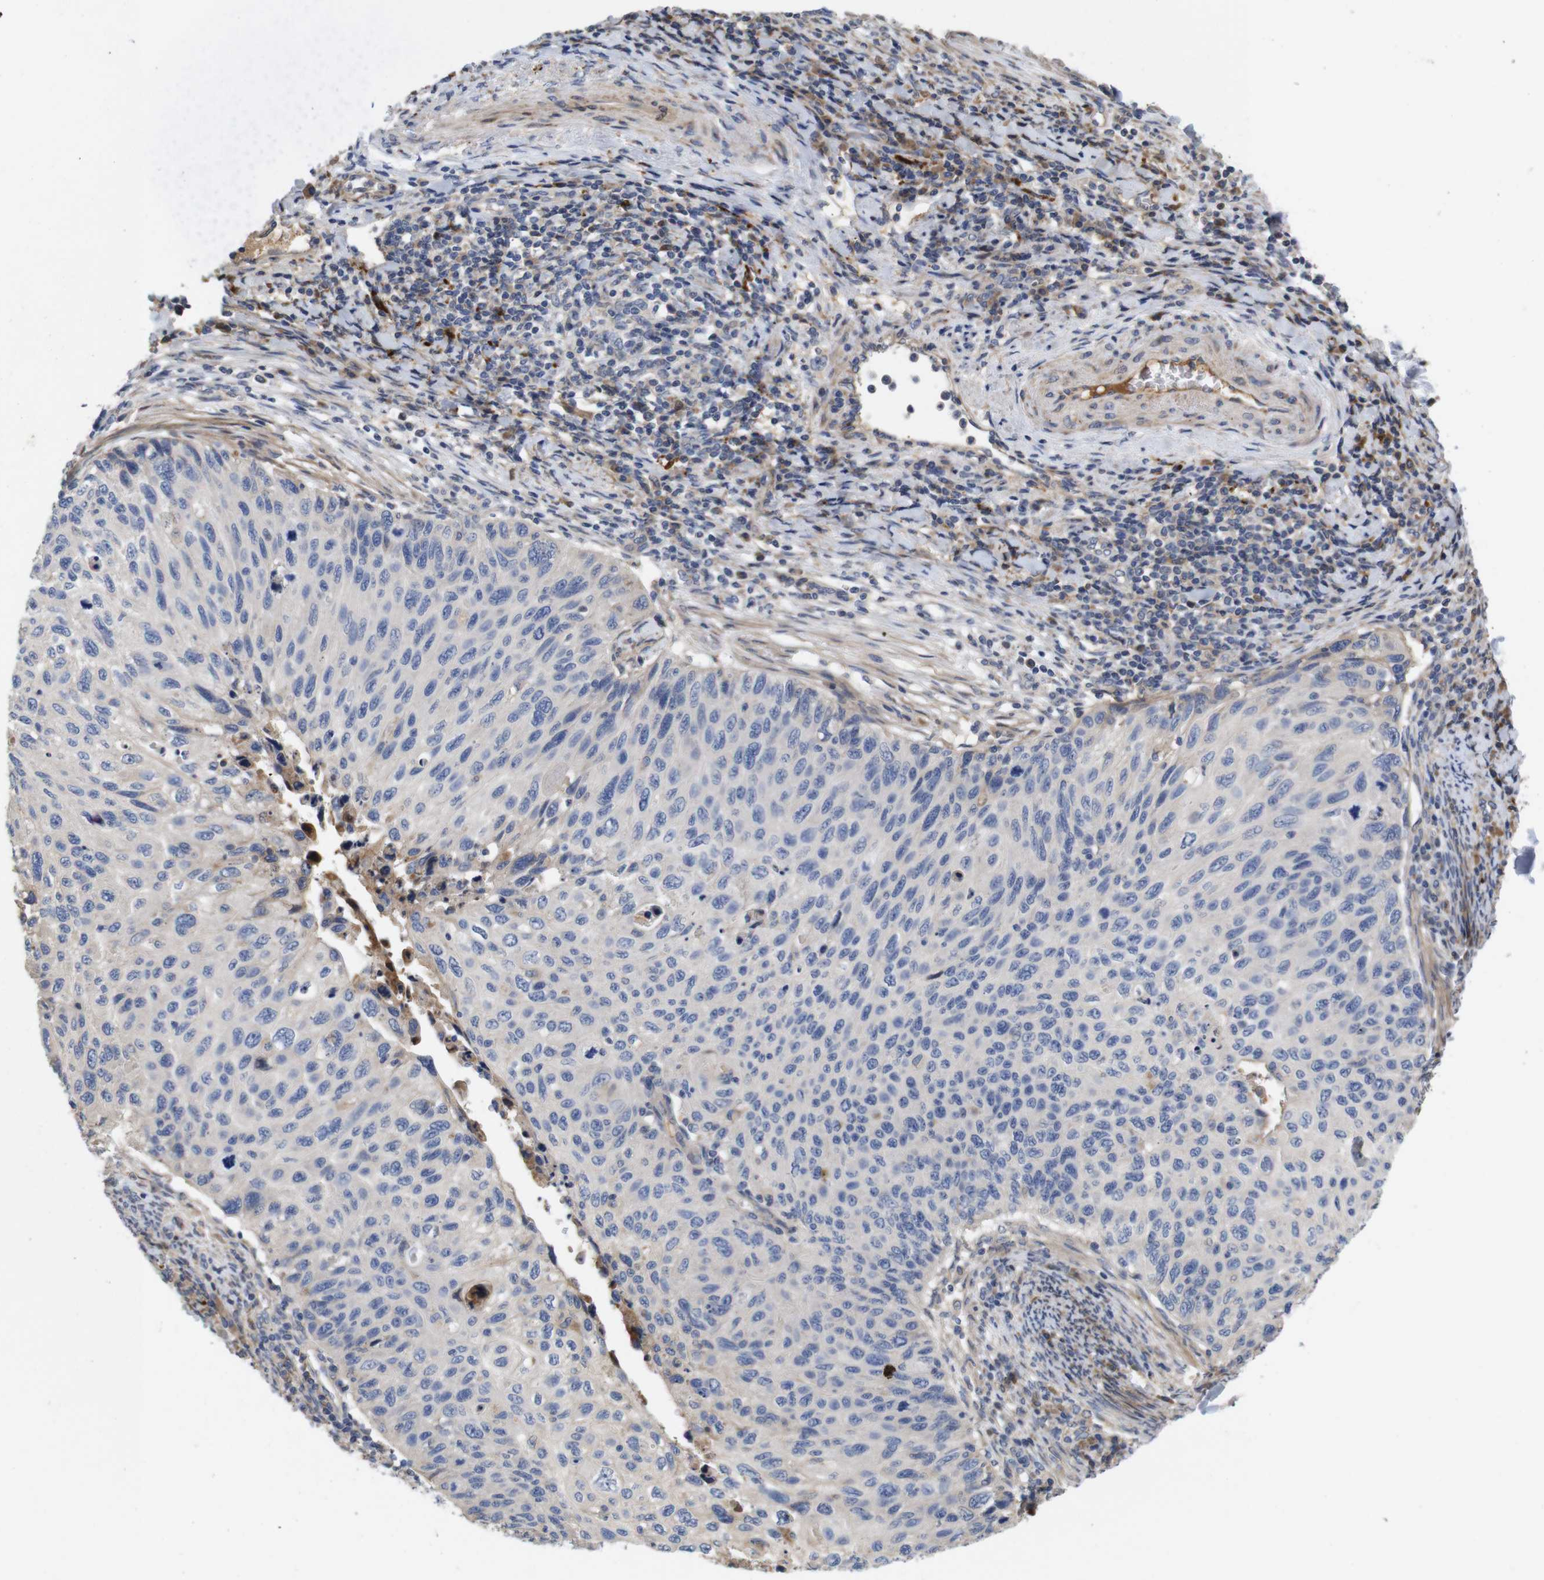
{"staining": {"intensity": "negative", "quantity": "none", "location": "none"}, "tissue": "cervical cancer", "cell_type": "Tumor cells", "image_type": "cancer", "snomed": [{"axis": "morphology", "description": "Squamous cell carcinoma, NOS"}, {"axis": "topography", "description": "Cervix"}], "caption": "Protein analysis of squamous cell carcinoma (cervical) shows no significant positivity in tumor cells. (DAB IHC visualized using brightfield microscopy, high magnification).", "gene": "SPRY3", "patient": {"sex": "female", "age": 70}}